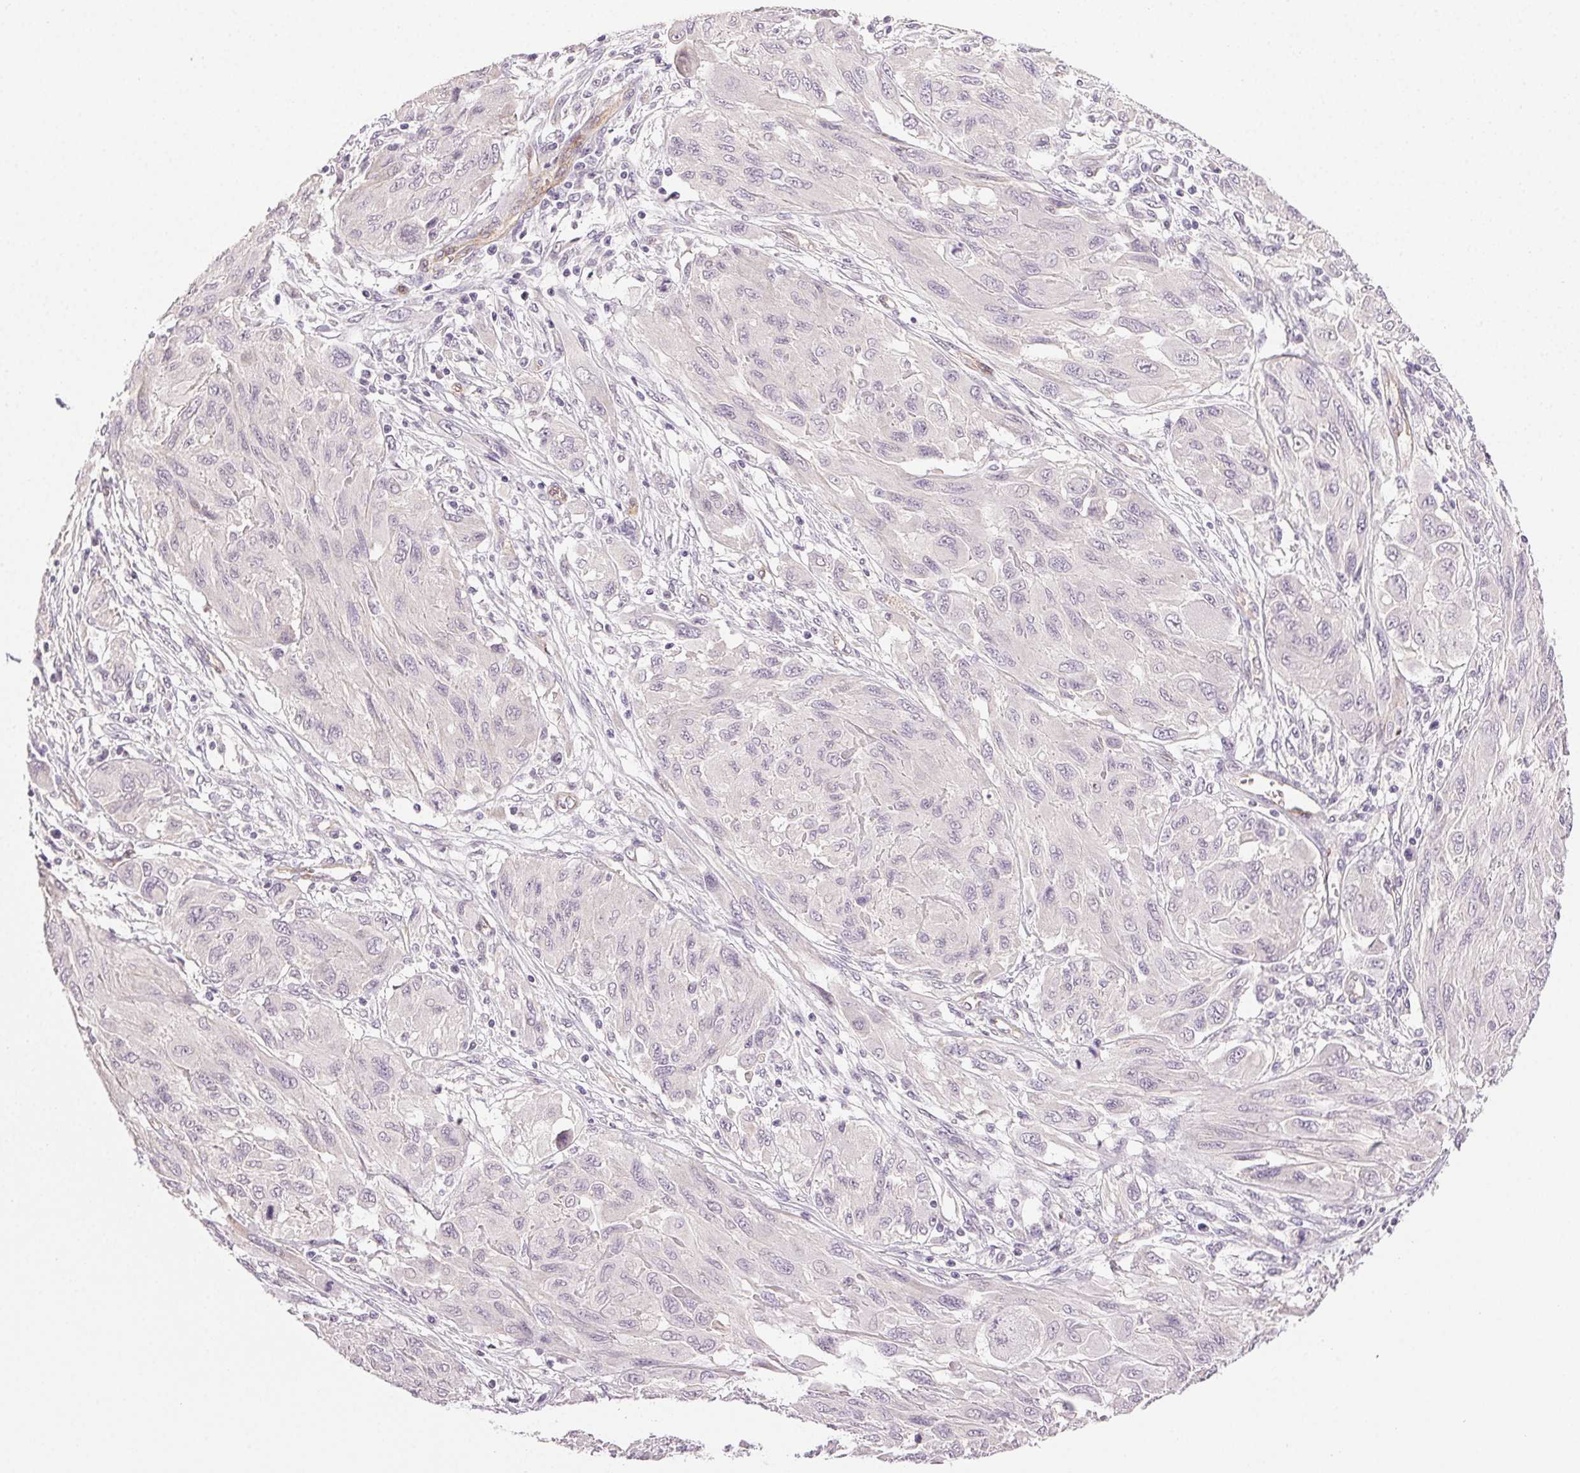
{"staining": {"intensity": "negative", "quantity": "none", "location": "none"}, "tissue": "melanoma", "cell_type": "Tumor cells", "image_type": "cancer", "snomed": [{"axis": "morphology", "description": "Malignant melanoma, NOS"}, {"axis": "topography", "description": "Skin"}], "caption": "Immunohistochemical staining of melanoma displays no significant expression in tumor cells. (DAB immunohistochemistry, high magnification).", "gene": "PLCB1", "patient": {"sex": "female", "age": 91}}